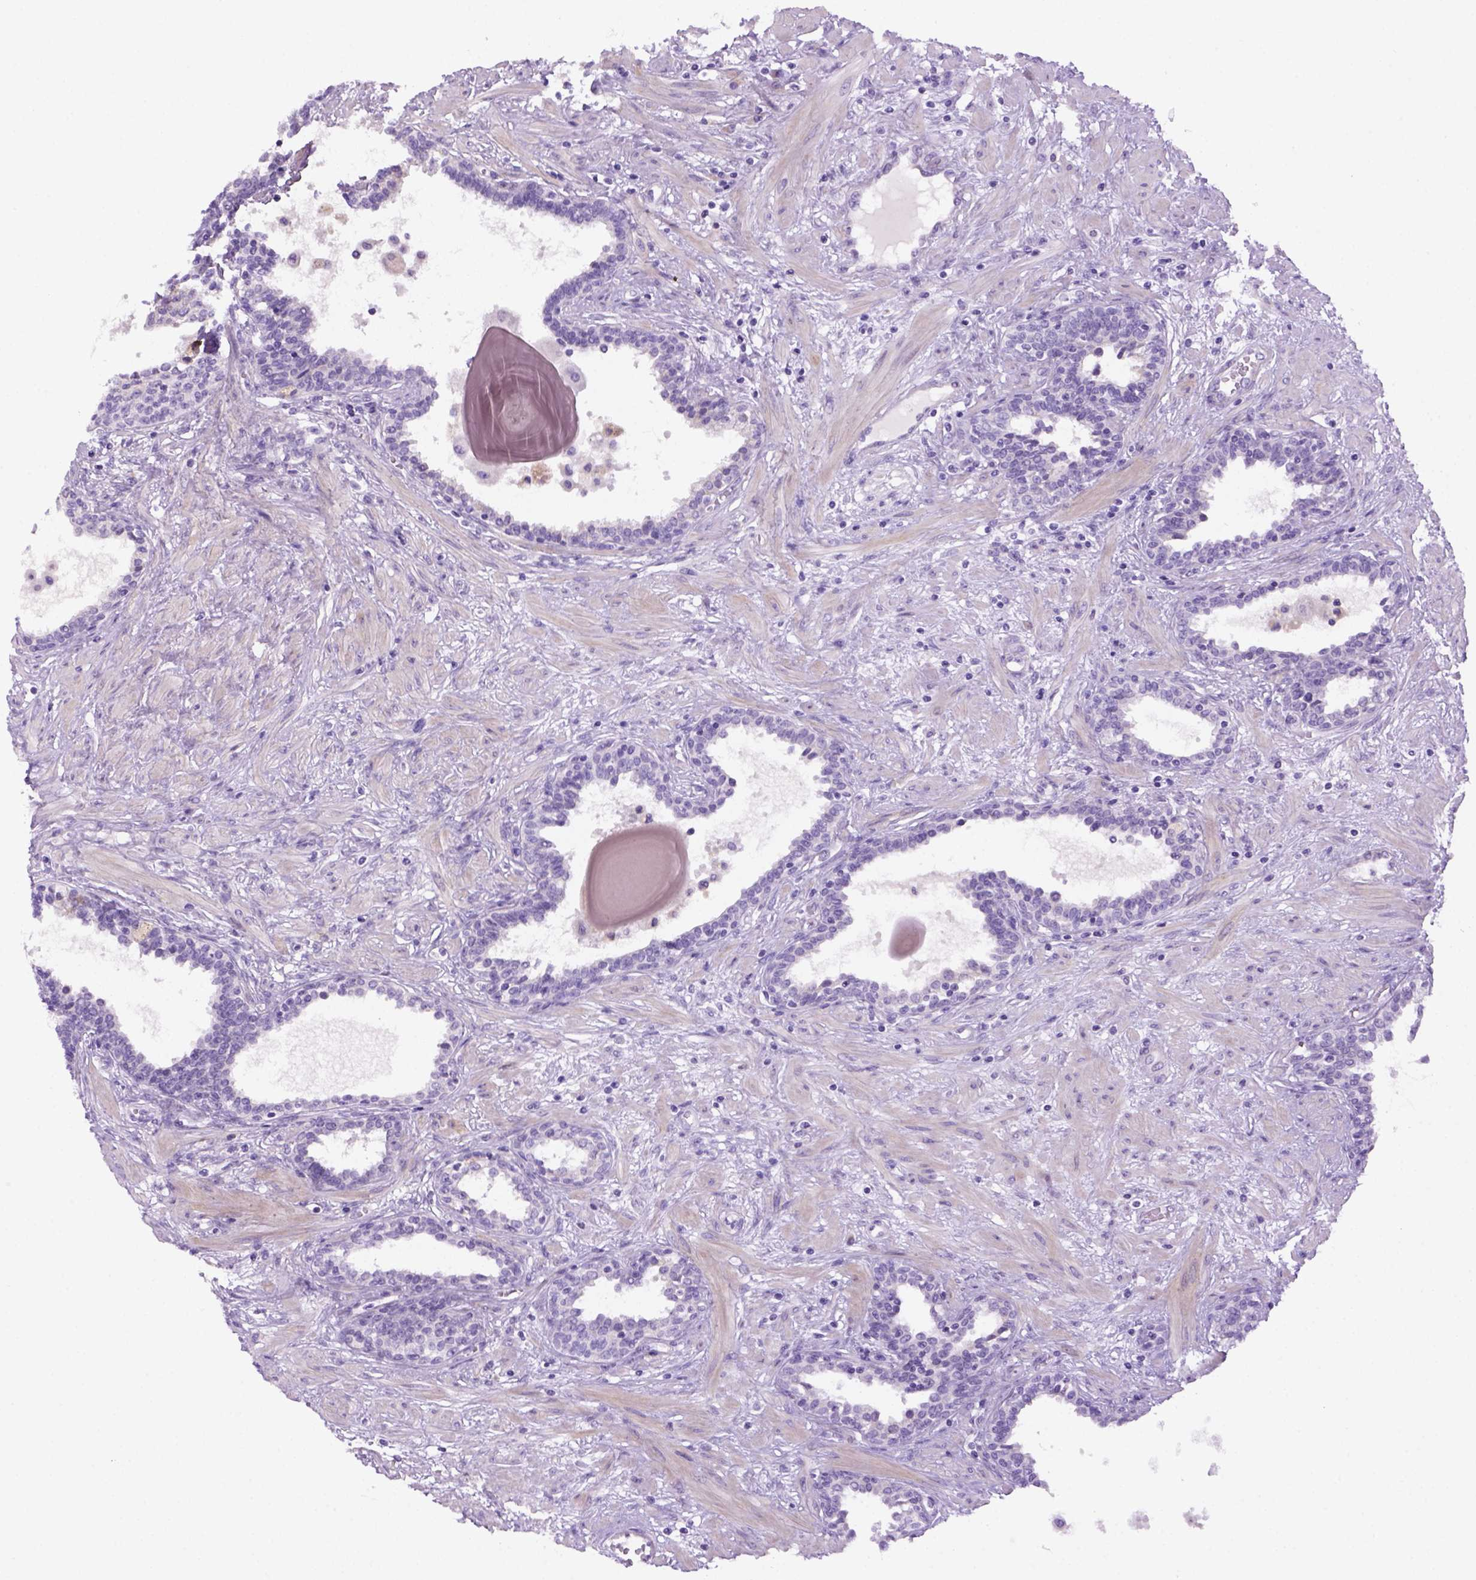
{"staining": {"intensity": "negative", "quantity": "none", "location": "none"}, "tissue": "prostate", "cell_type": "Glandular cells", "image_type": "normal", "snomed": [{"axis": "morphology", "description": "Normal tissue, NOS"}, {"axis": "topography", "description": "Prostate"}], "caption": "DAB immunohistochemical staining of benign prostate shows no significant staining in glandular cells.", "gene": "DNAH11", "patient": {"sex": "male", "age": 55}}